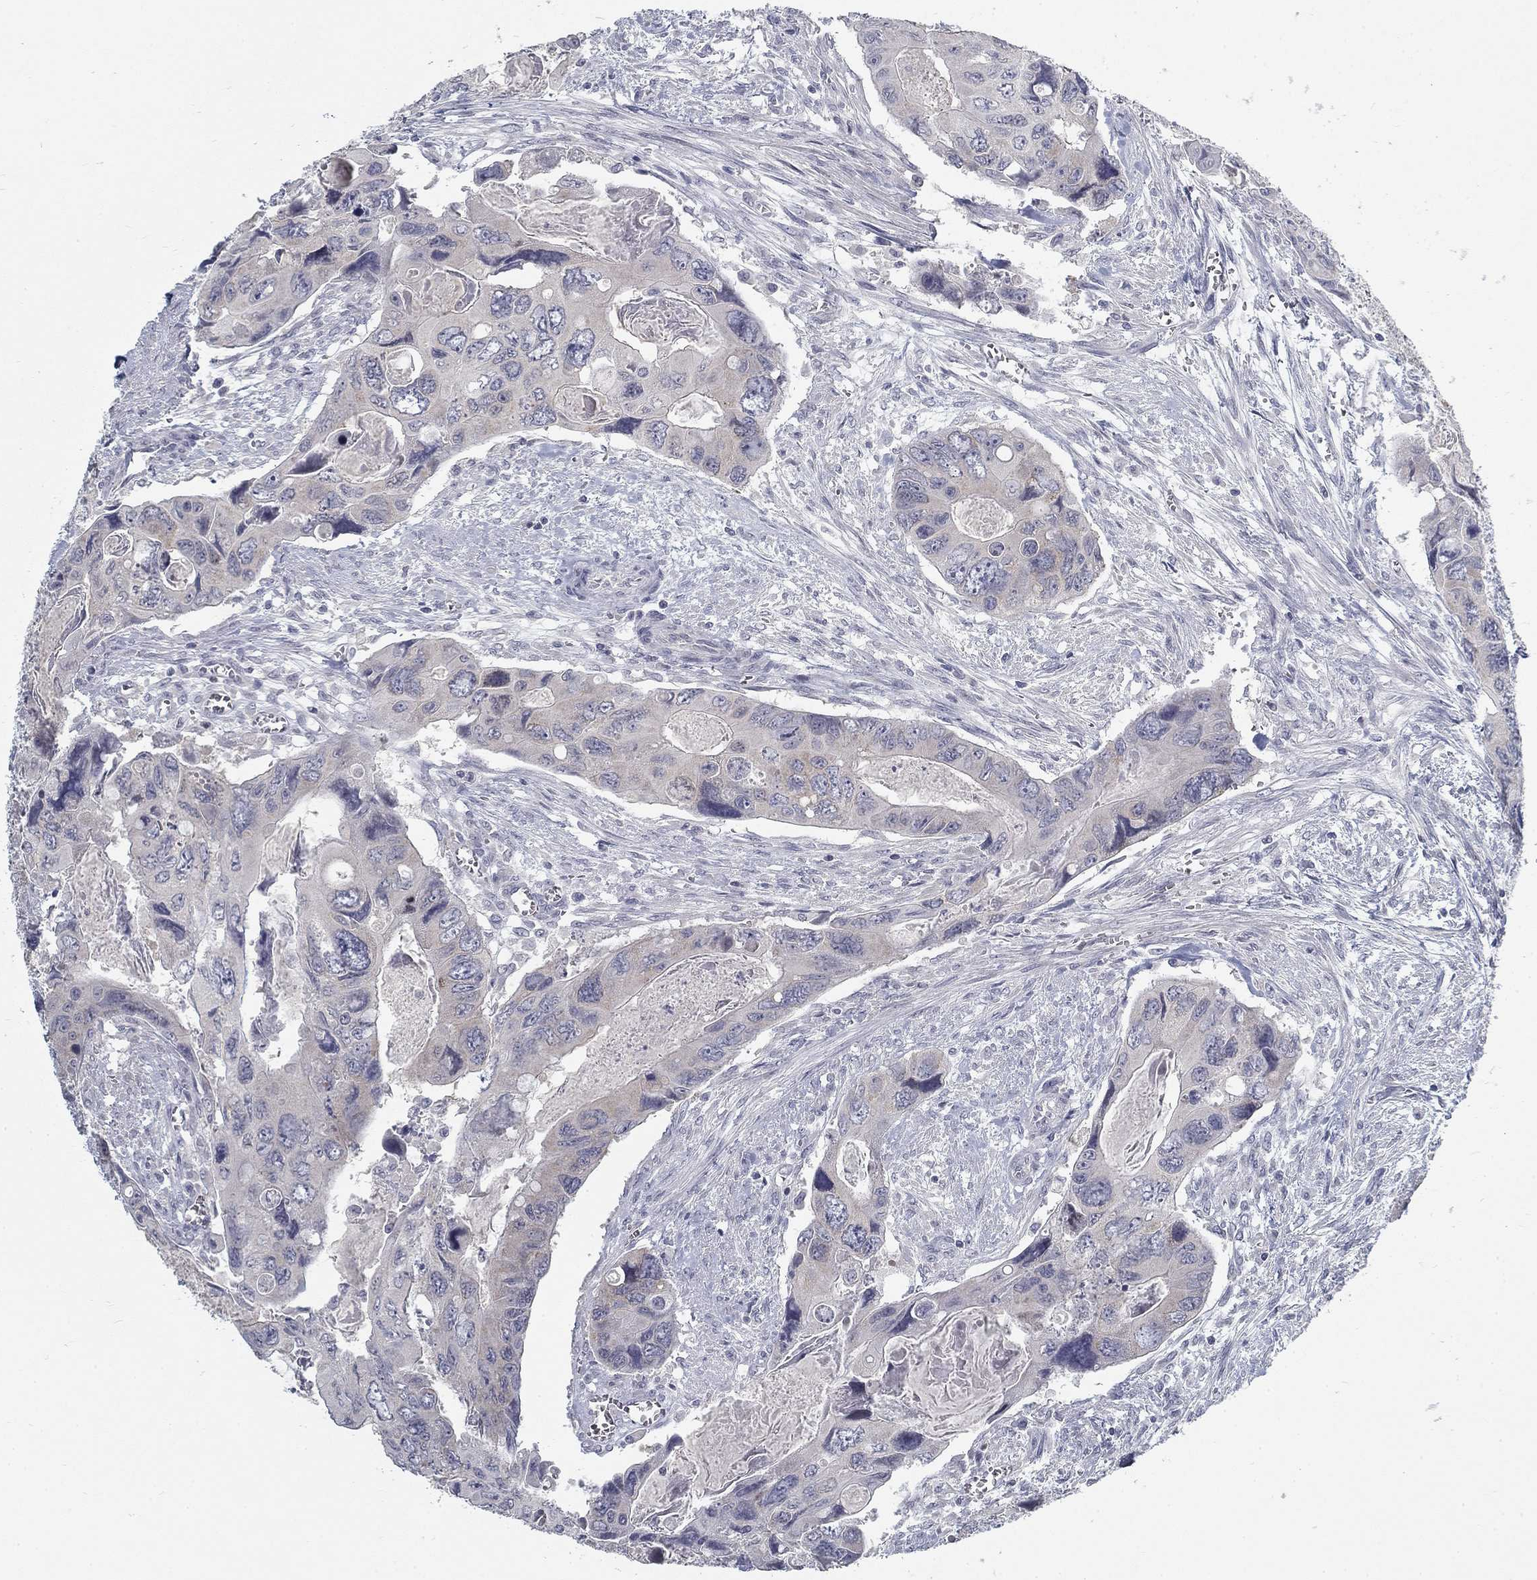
{"staining": {"intensity": "negative", "quantity": "none", "location": "none"}, "tissue": "colorectal cancer", "cell_type": "Tumor cells", "image_type": "cancer", "snomed": [{"axis": "morphology", "description": "Adenocarcinoma, NOS"}, {"axis": "topography", "description": "Rectum"}], "caption": "This is an immunohistochemistry (IHC) micrograph of human adenocarcinoma (colorectal). There is no expression in tumor cells.", "gene": "ATP1A3", "patient": {"sex": "male", "age": 62}}